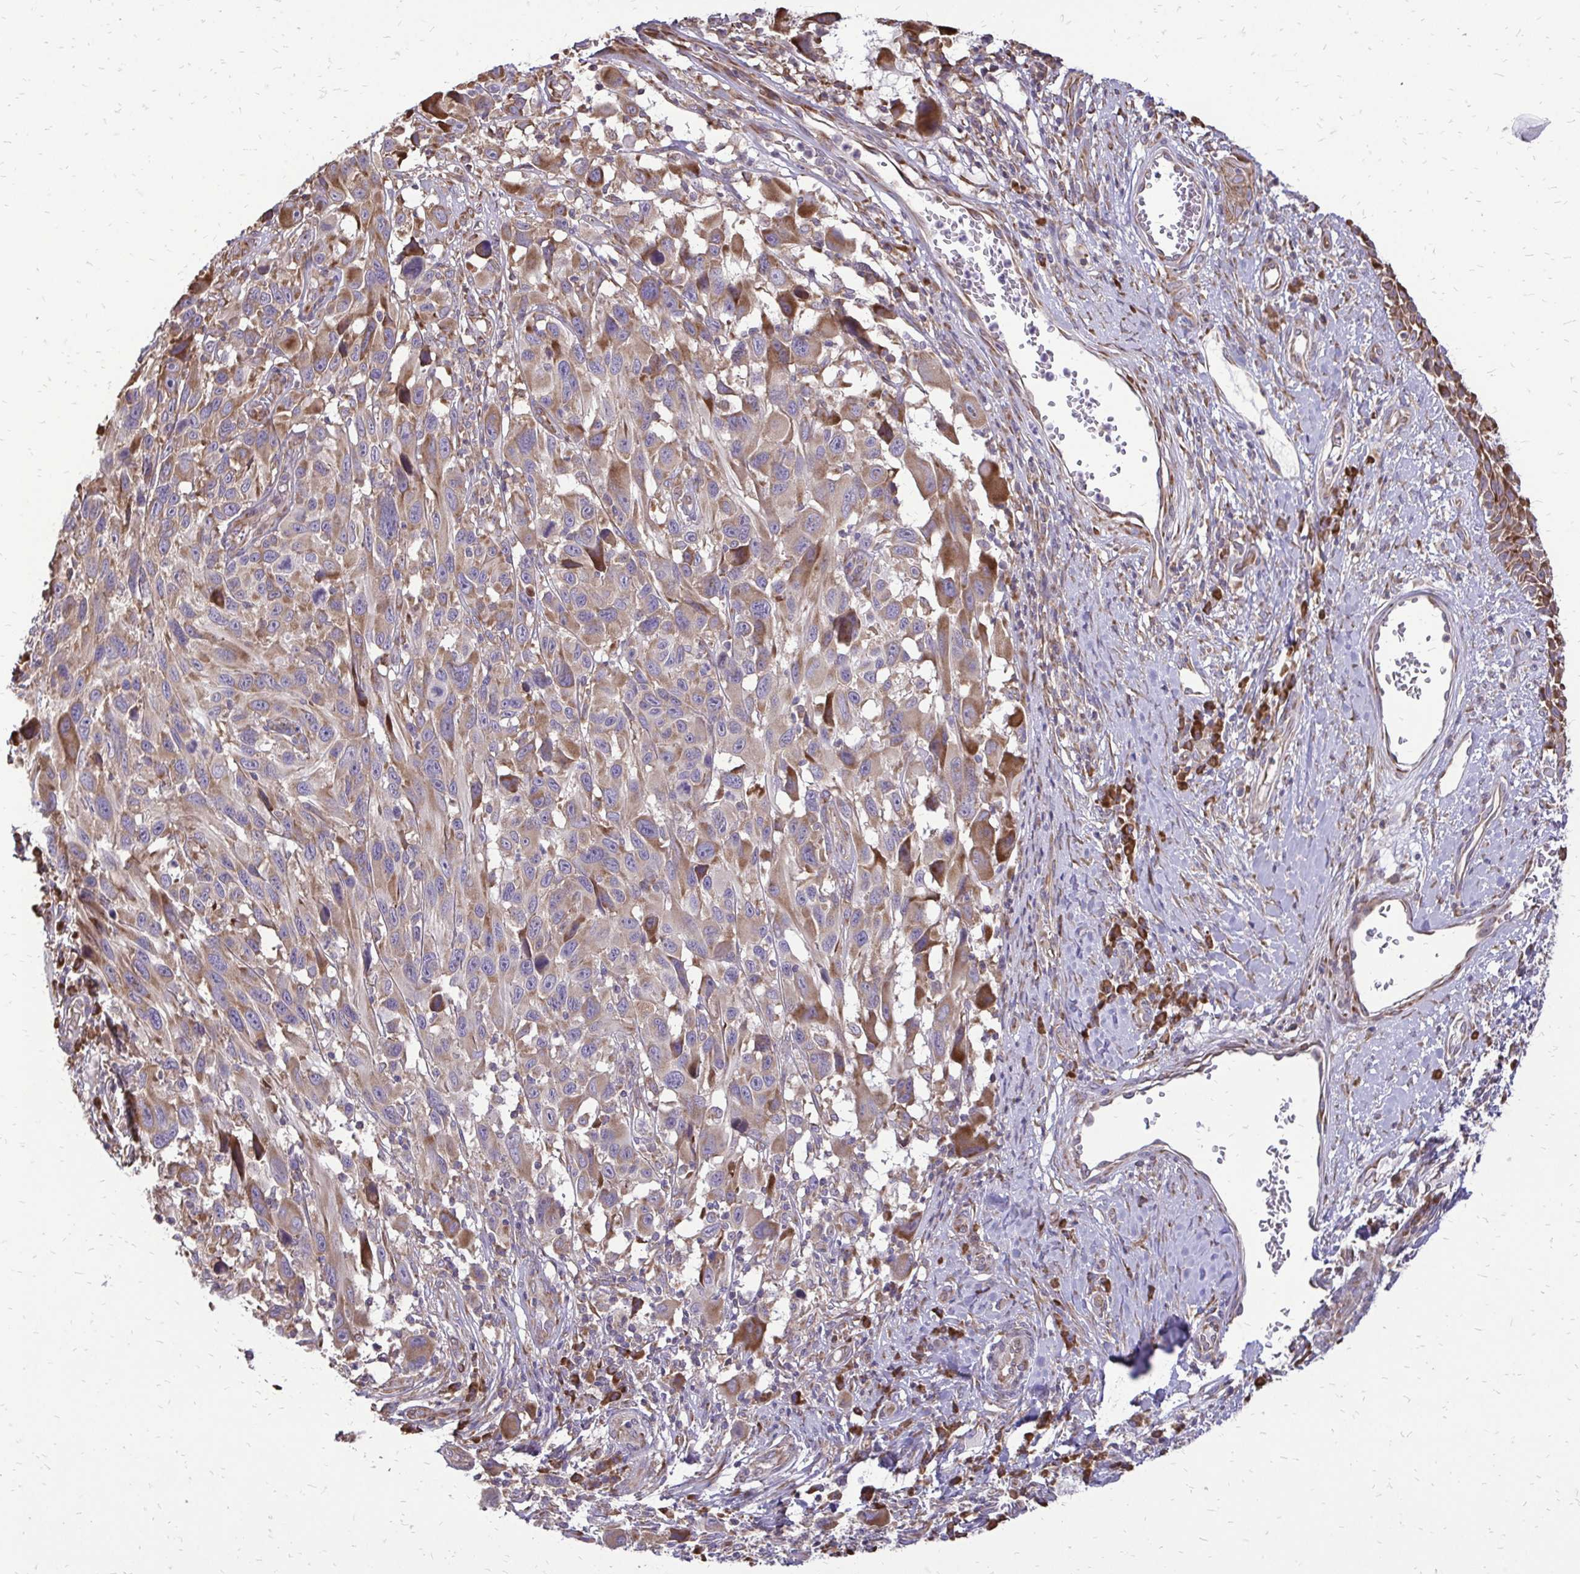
{"staining": {"intensity": "moderate", "quantity": ">75%", "location": "cytoplasmic/membranous"}, "tissue": "melanoma", "cell_type": "Tumor cells", "image_type": "cancer", "snomed": [{"axis": "morphology", "description": "Malignant melanoma, NOS"}, {"axis": "topography", "description": "Skin"}], "caption": "Immunohistochemical staining of human melanoma demonstrates medium levels of moderate cytoplasmic/membranous staining in about >75% of tumor cells. (DAB = brown stain, brightfield microscopy at high magnification).", "gene": "RPS3", "patient": {"sex": "male", "age": 53}}